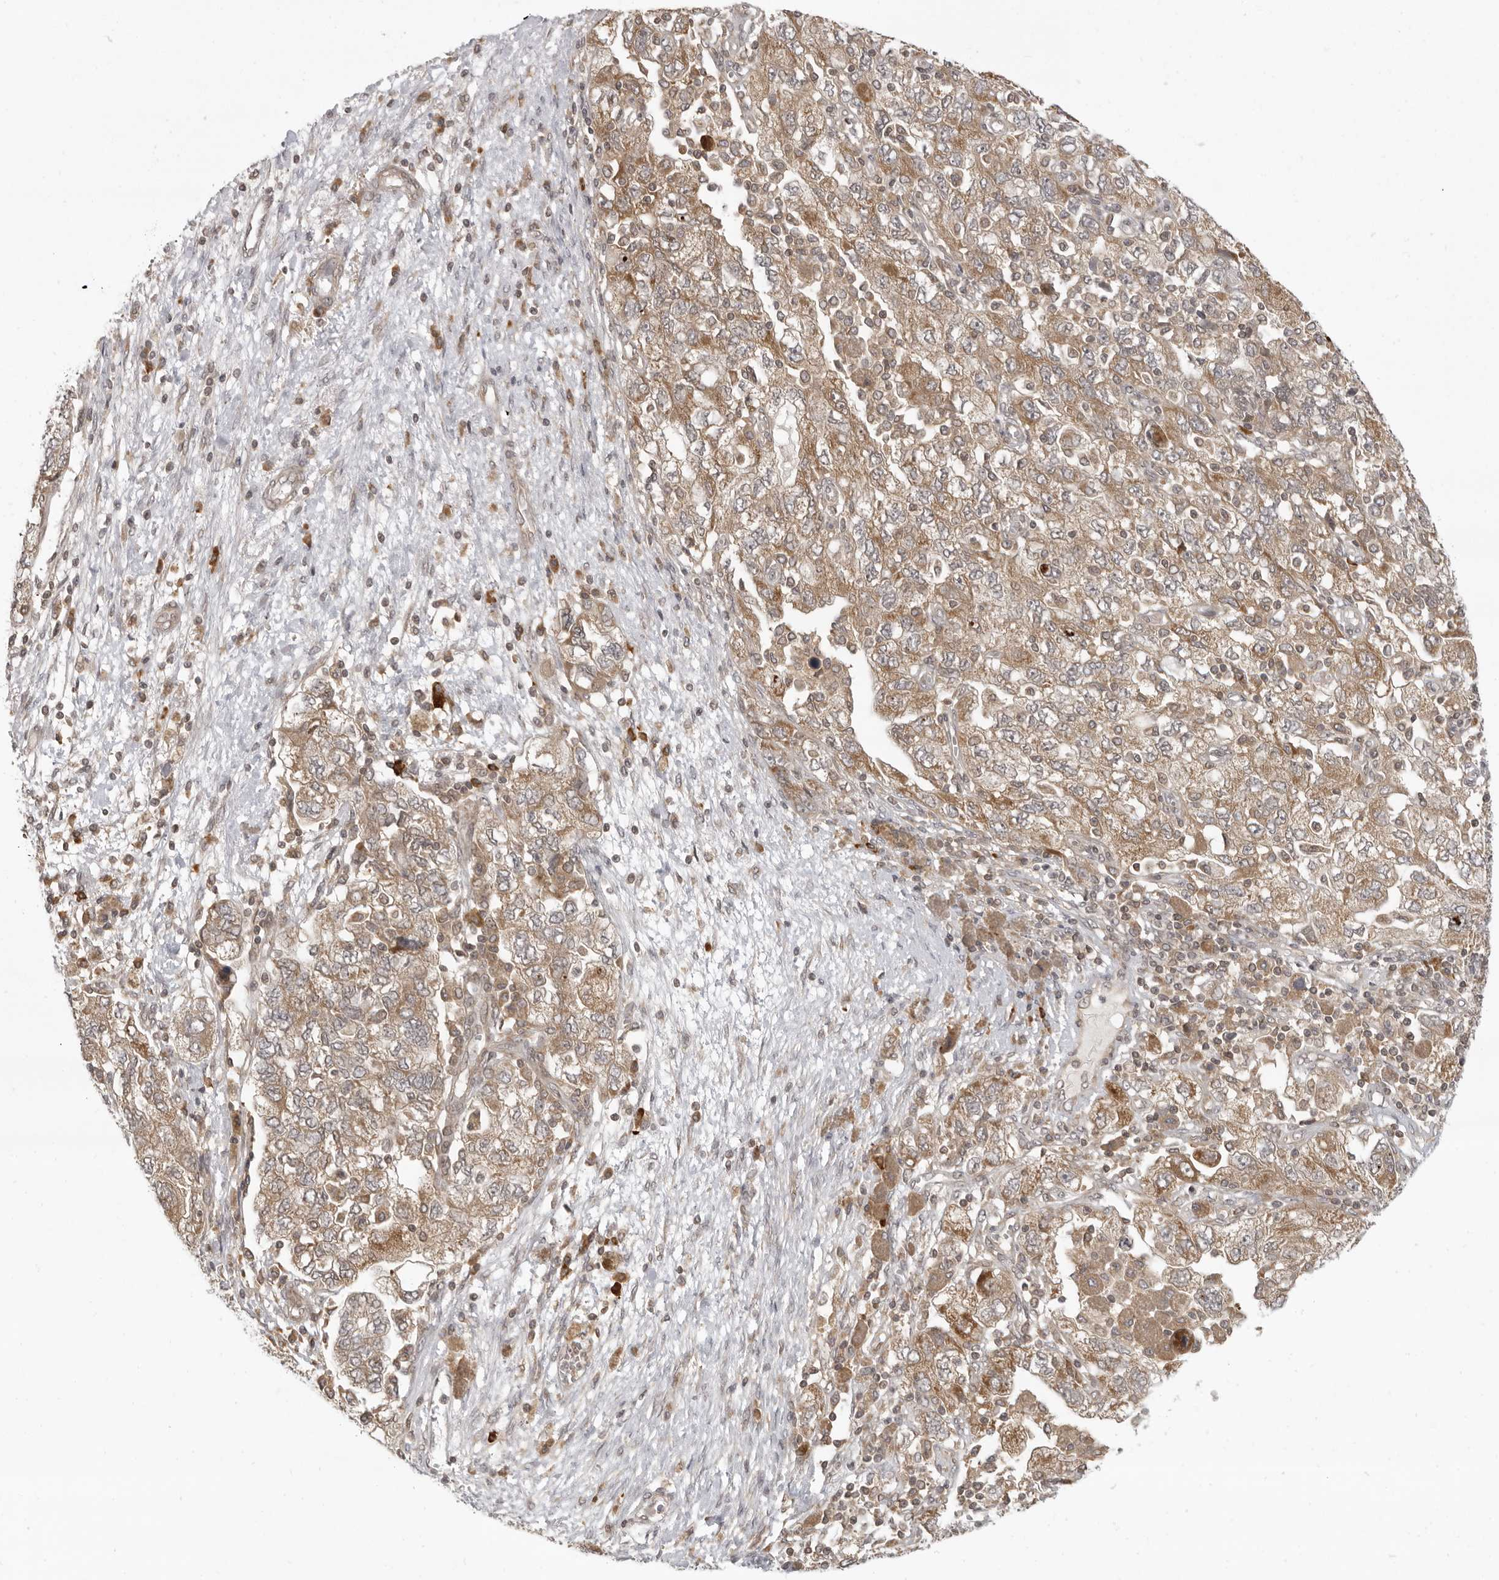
{"staining": {"intensity": "moderate", "quantity": ">75%", "location": "cytoplasmic/membranous"}, "tissue": "ovarian cancer", "cell_type": "Tumor cells", "image_type": "cancer", "snomed": [{"axis": "morphology", "description": "Carcinoma, NOS"}, {"axis": "morphology", "description": "Cystadenocarcinoma, serous, NOS"}, {"axis": "topography", "description": "Ovary"}], "caption": "Immunohistochemical staining of ovarian cancer shows medium levels of moderate cytoplasmic/membranous protein positivity in approximately >75% of tumor cells. Using DAB (3,3'-diaminobenzidine) (brown) and hematoxylin (blue) stains, captured at high magnification using brightfield microscopy.", "gene": "PRRC2A", "patient": {"sex": "female", "age": 69}}